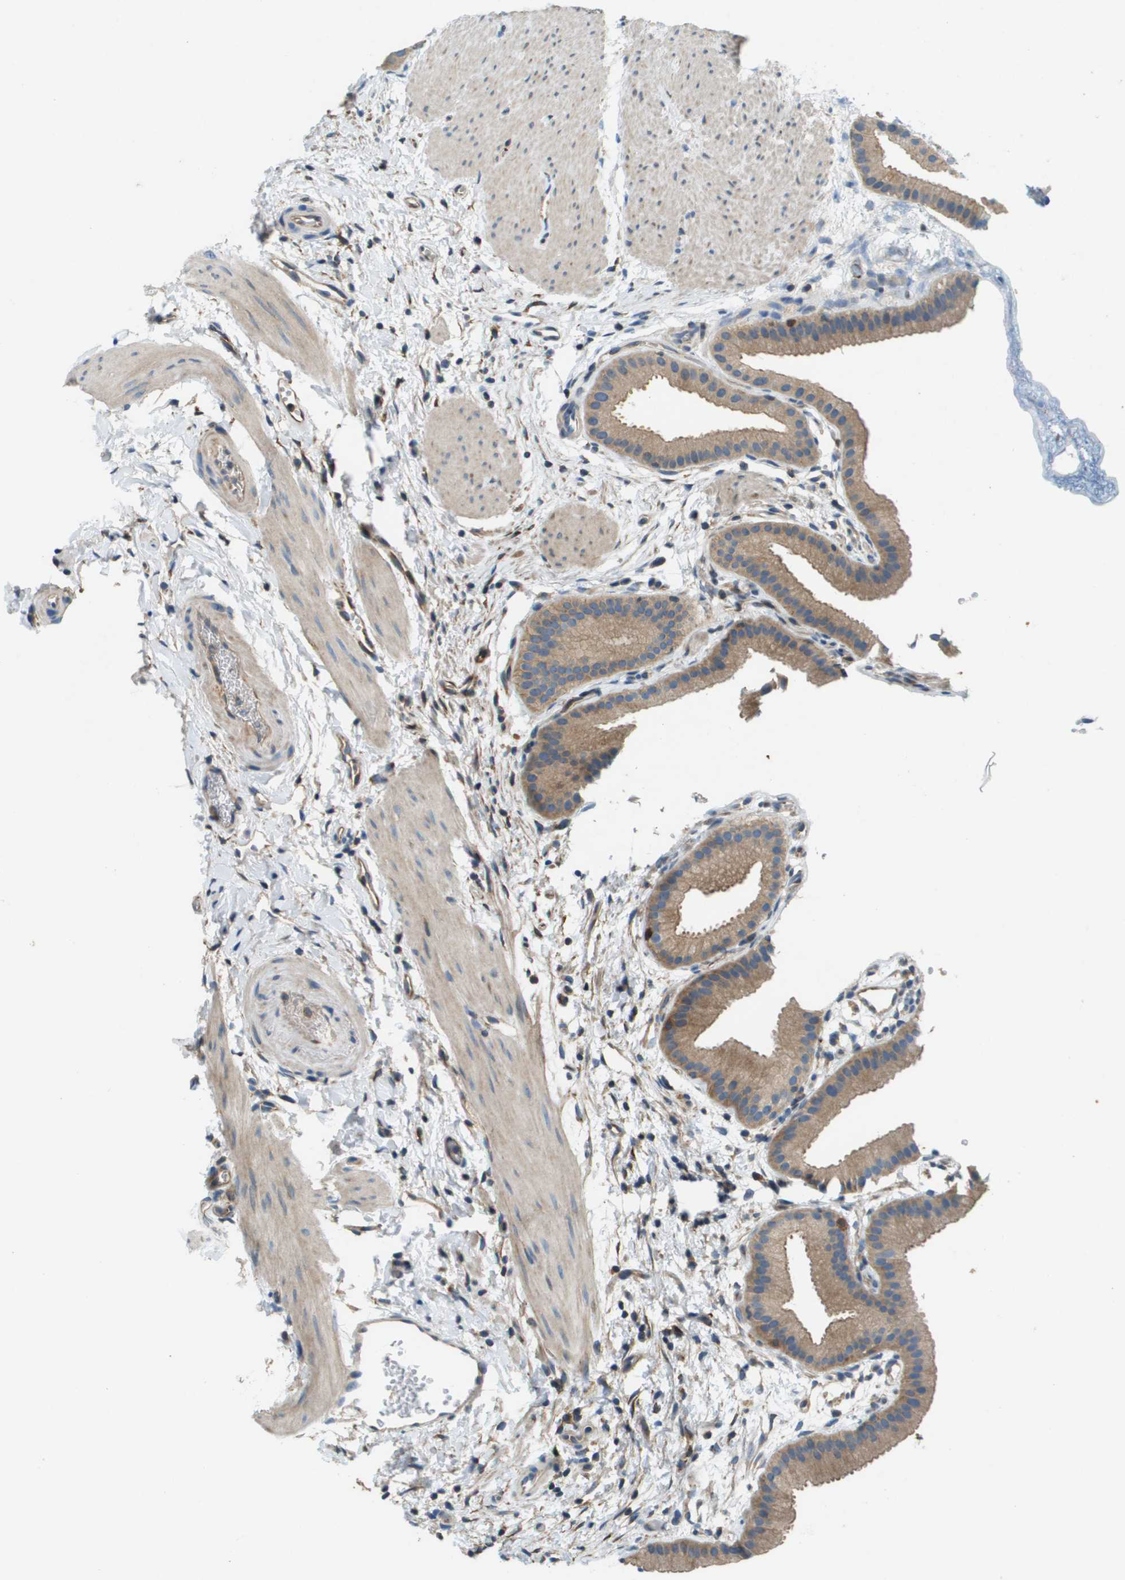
{"staining": {"intensity": "moderate", "quantity": ">75%", "location": "cytoplasmic/membranous"}, "tissue": "gallbladder", "cell_type": "Glandular cells", "image_type": "normal", "snomed": [{"axis": "morphology", "description": "Normal tissue, NOS"}, {"axis": "topography", "description": "Gallbladder"}], "caption": "Immunohistochemical staining of unremarkable gallbladder shows moderate cytoplasmic/membranous protein expression in about >75% of glandular cells.", "gene": "SAMSN1", "patient": {"sex": "female", "age": 64}}